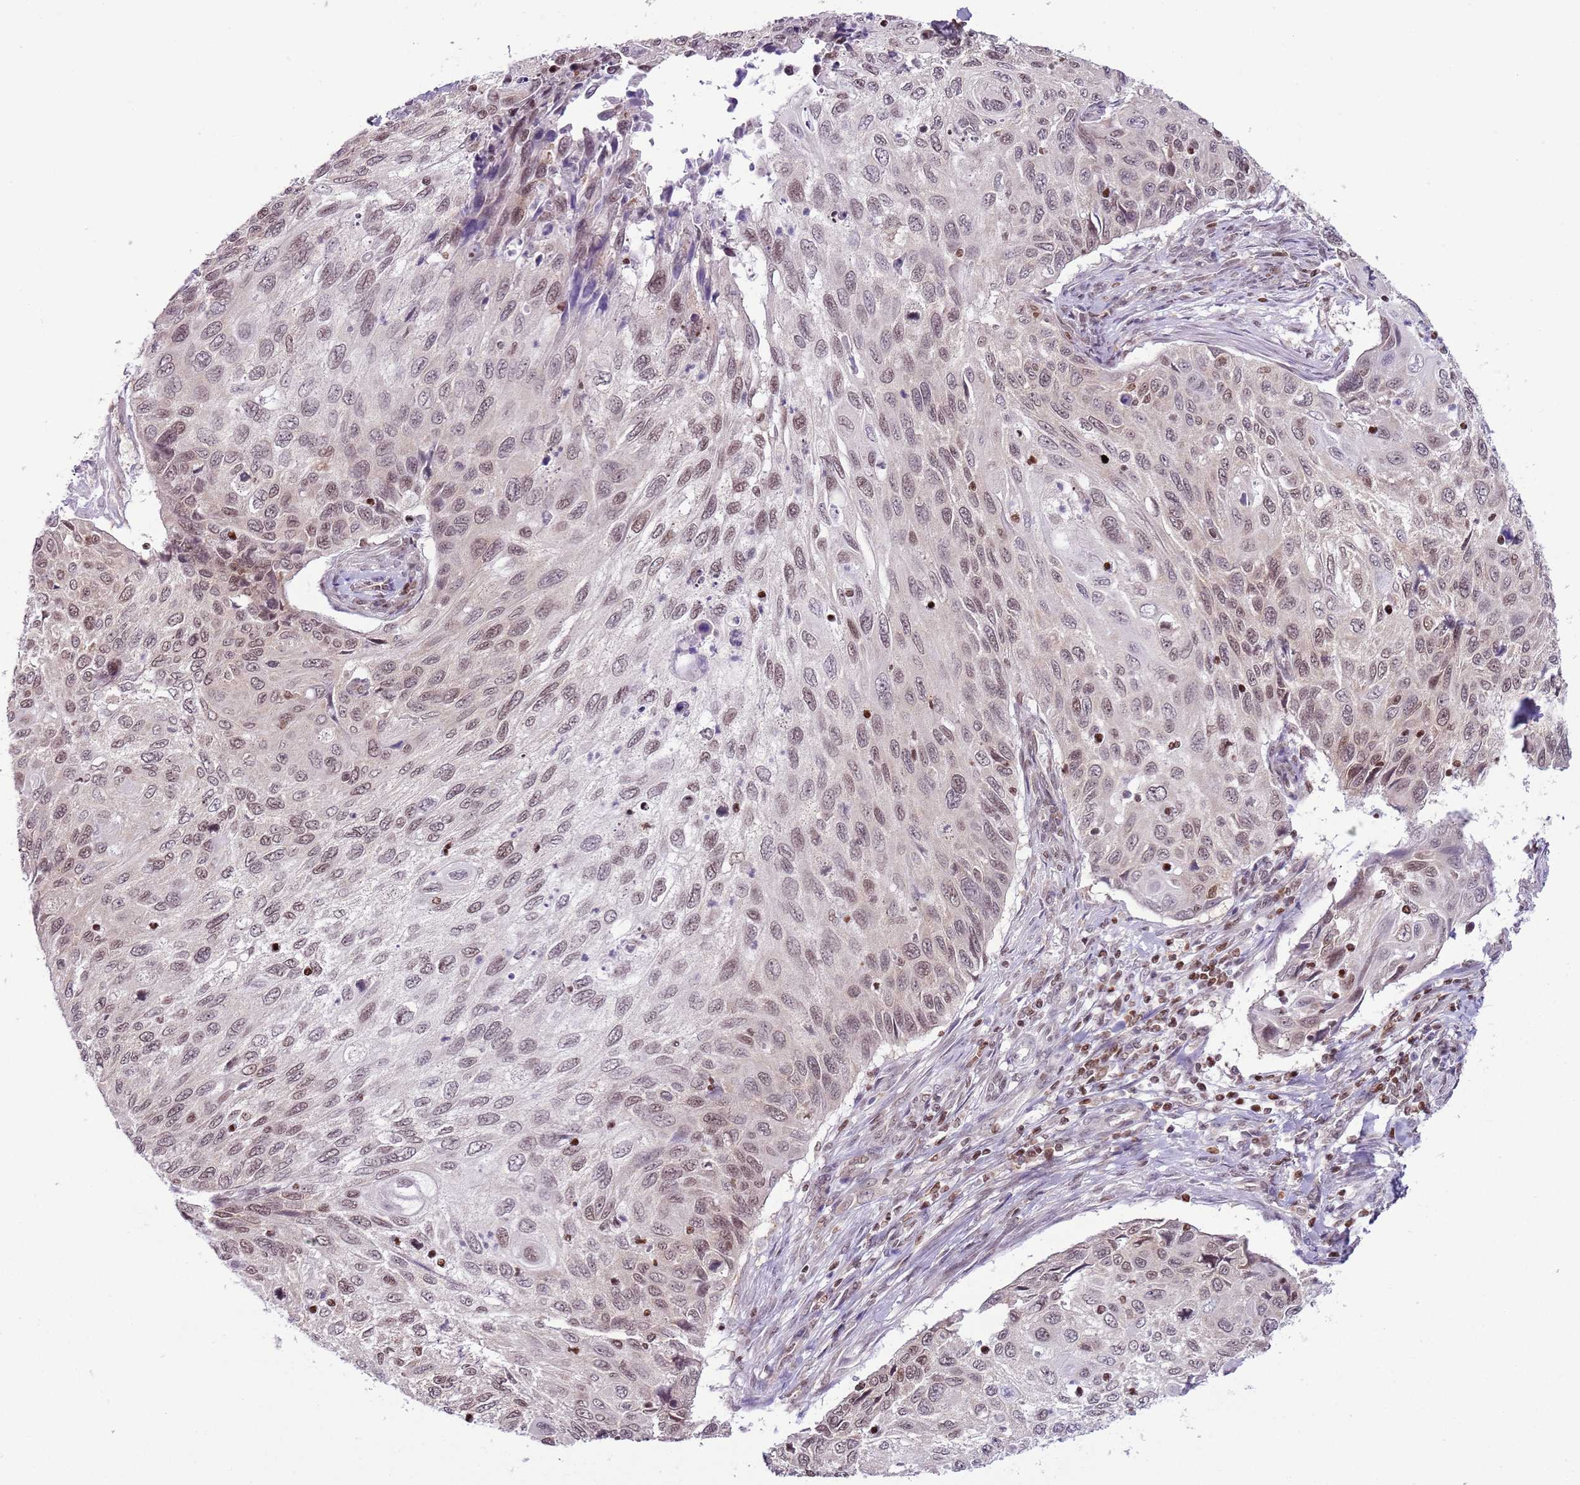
{"staining": {"intensity": "weak", "quantity": "25%-75%", "location": "nuclear"}, "tissue": "cervical cancer", "cell_type": "Tumor cells", "image_type": "cancer", "snomed": [{"axis": "morphology", "description": "Squamous cell carcinoma, NOS"}, {"axis": "topography", "description": "Cervix"}], "caption": "Weak nuclear staining for a protein is appreciated in approximately 25%-75% of tumor cells of cervical squamous cell carcinoma using immunohistochemistry (IHC).", "gene": "SELENOH", "patient": {"sex": "female", "age": 70}}